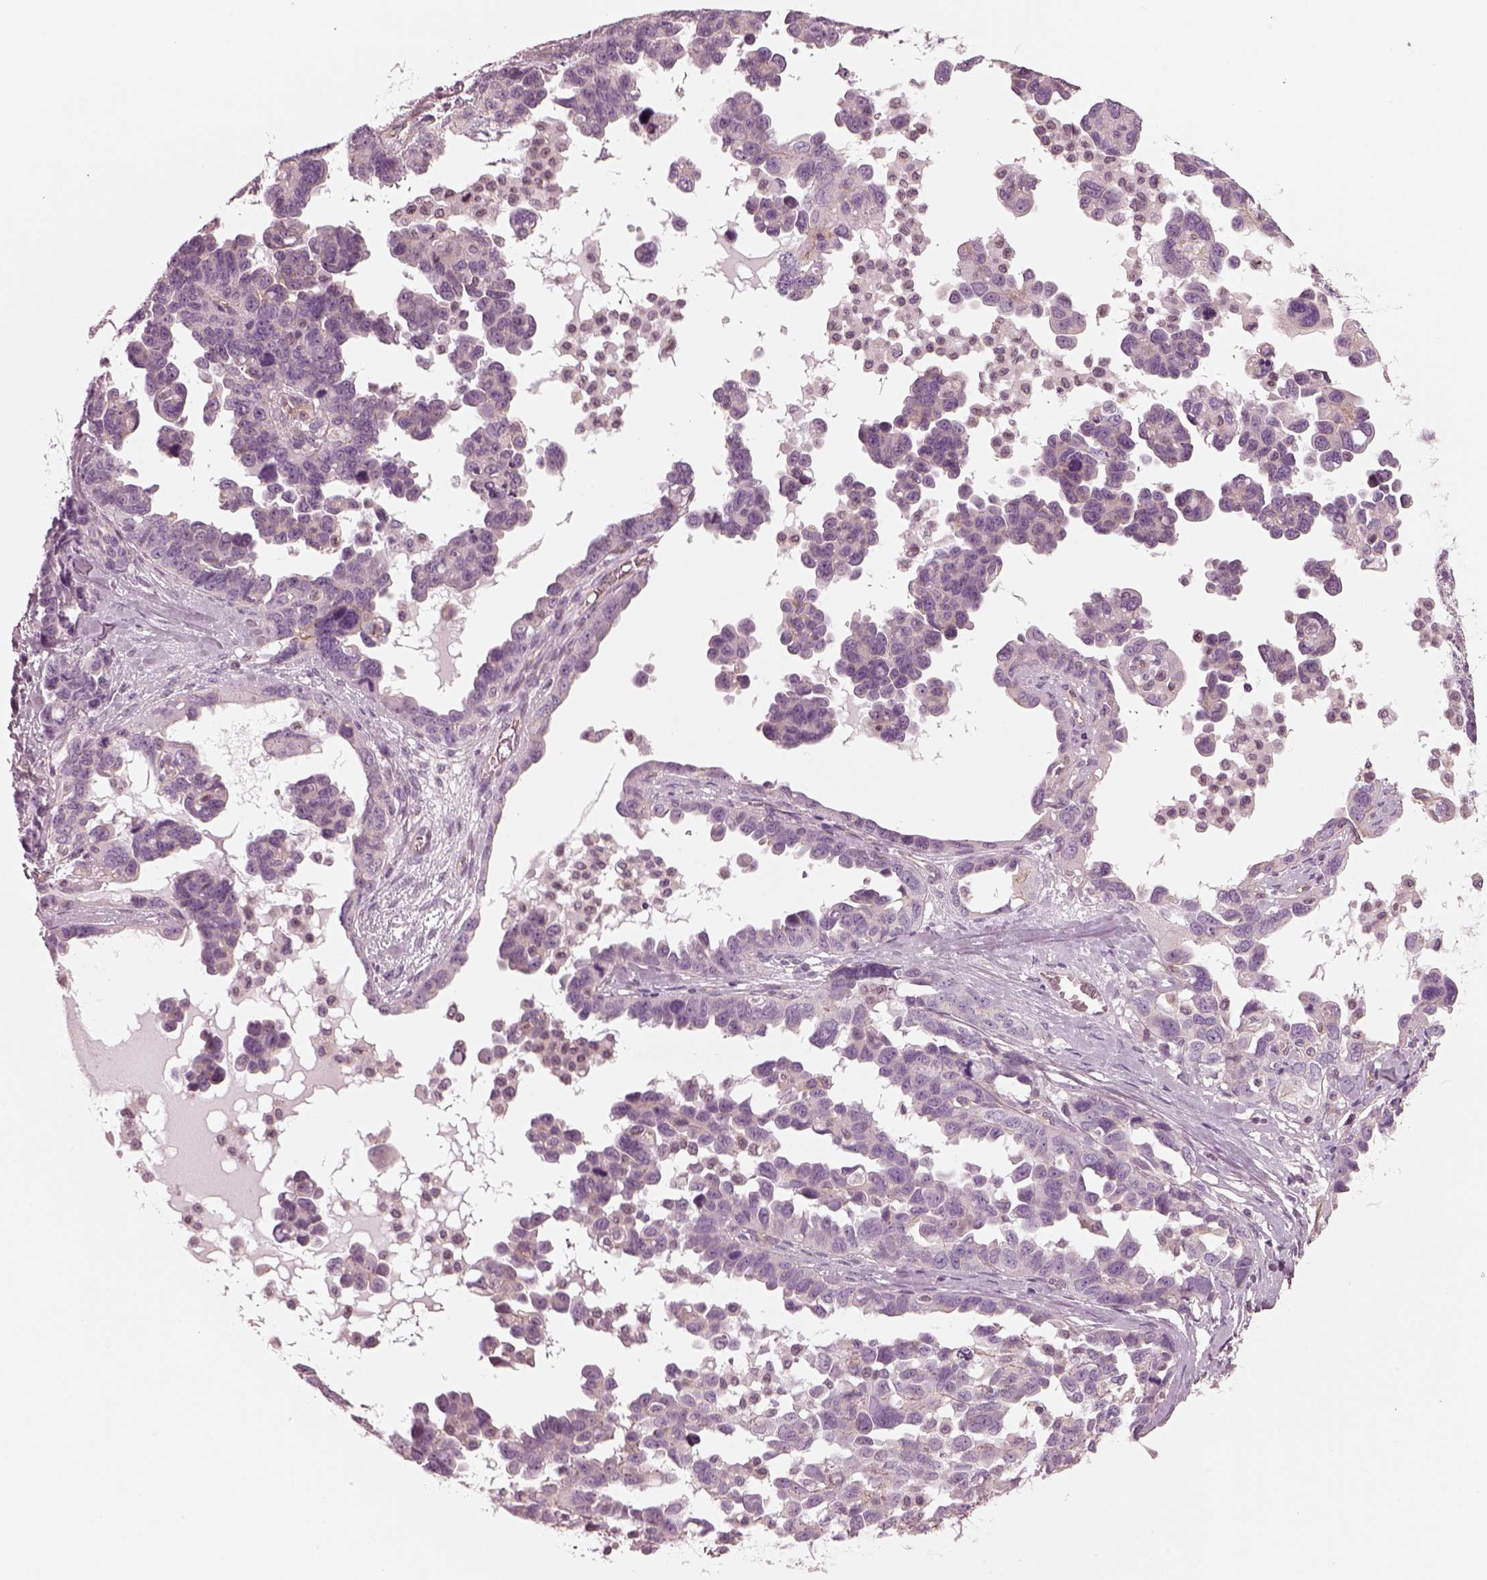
{"staining": {"intensity": "negative", "quantity": "none", "location": "none"}, "tissue": "ovarian cancer", "cell_type": "Tumor cells", "image_type": "cancer", "snomed": [{"axis": "morphology", "description": "Cystadenocarcinoma, serous, NOS"}, {"axis": "topography", "description": "Ovary"}], "caption": "Serous cystadenocarcinoma (ovarian) stained for a protein using immunohistochemistry (IHC) shows no positivity tumor cells.", "gene": "ODAD1", "patient": {"sex": "female", "age": 69}}